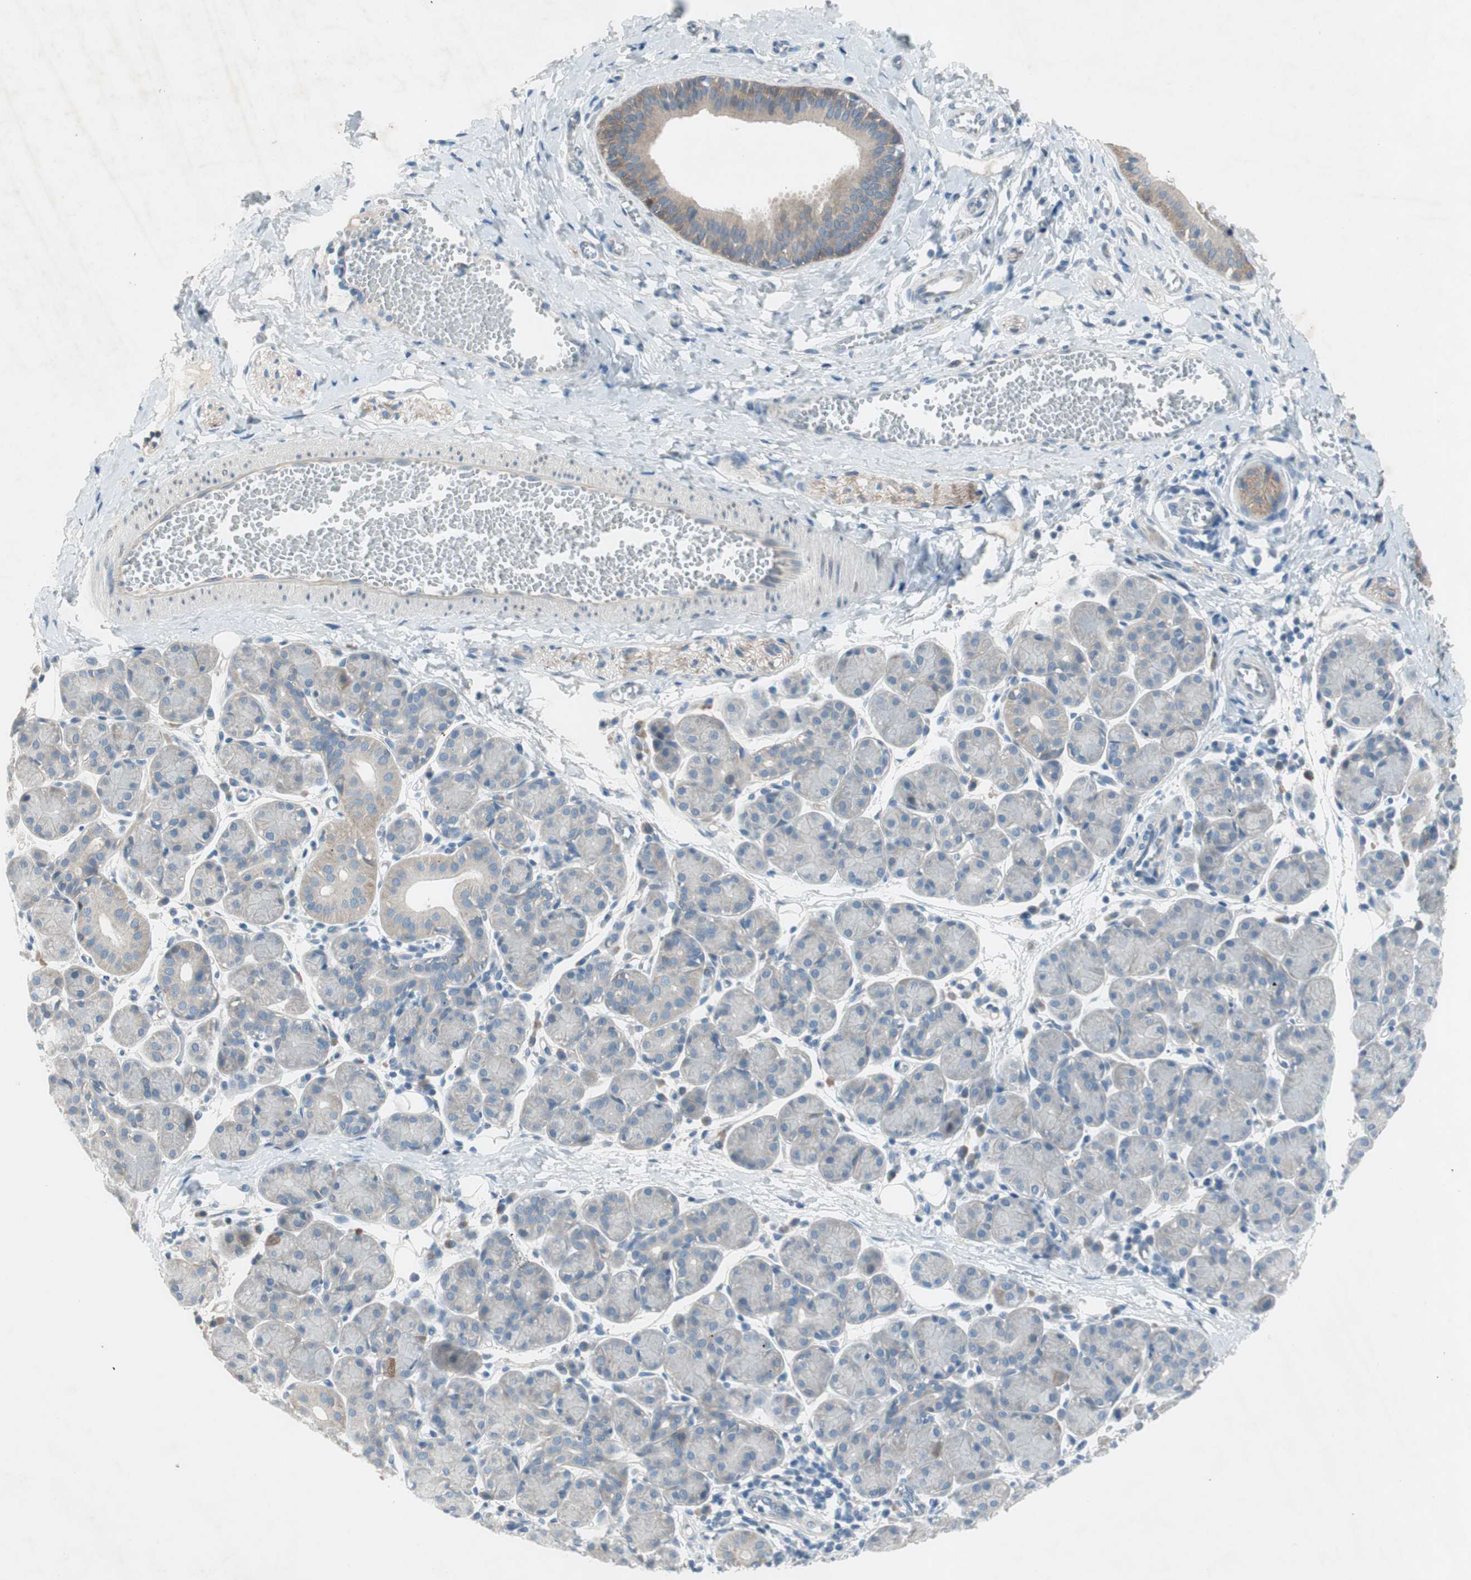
{"staining": {"intensity": "negative", "quantity": "none", "location": "none"}, "tissue": "salivary gland", "cell_type": "Glandular cells", "image_type": "normal", "snomed": [{"axis": "morphology", "description": "Normal tissue, NOS"}, {"axis": "morphology", "description": "Inflammation, NOS"}, {"axis": "topography", "description": "Lymph node"}, {"axis": "topography", "description": "Salivary gland"}], "caption": "A high-resolution photomicrograph shows IHC staining of normal salivary gland, which demonstrates no significant positivity in glandular cells.", "gene": "PRRG4", "patient": {"sex": "male", "age": 3}}